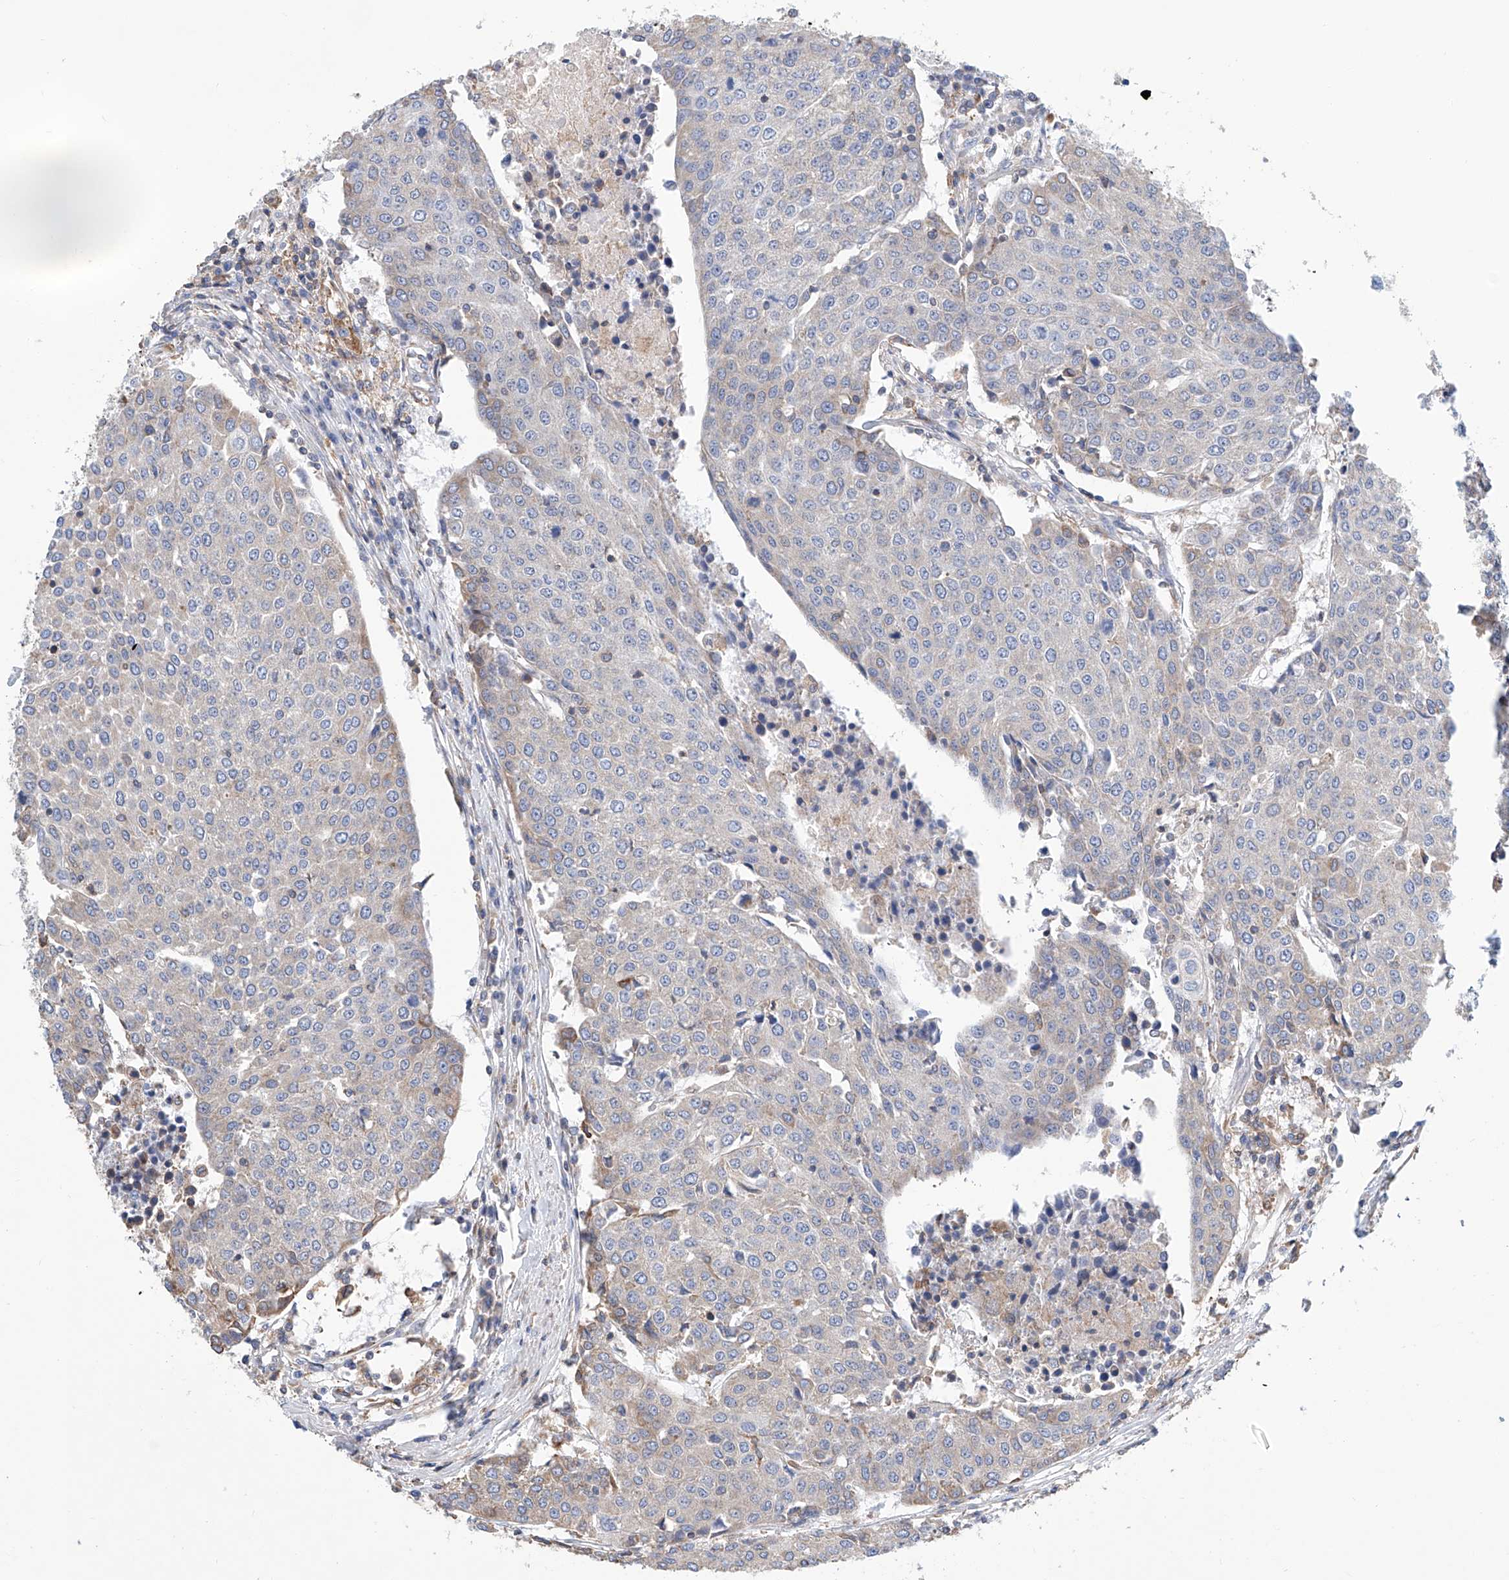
{"staining": {"intensity": "negative", "quantity": "none", "location": "none"}, "tissue": "urothelial cancer", "cell_type": "Tumor cells", "image_type": "cancer", "snomed": [{"axis": "morphology", "description": "Urothelial carcinoma, High grade"}, {"axis": "topography", "description": "Urinary bladder"}], "caption": "A photomicrograph of human high-grade urothelial carcinoma is negative for staining in tumor cells. The staining was performed using DAB to visualize the protein expression in brown, while the nuclei were stained in blue with hematoxylin (Magnification: 20x).", "gene": "MAD2L1", "patient": {"sex": "female", "age": 85}}